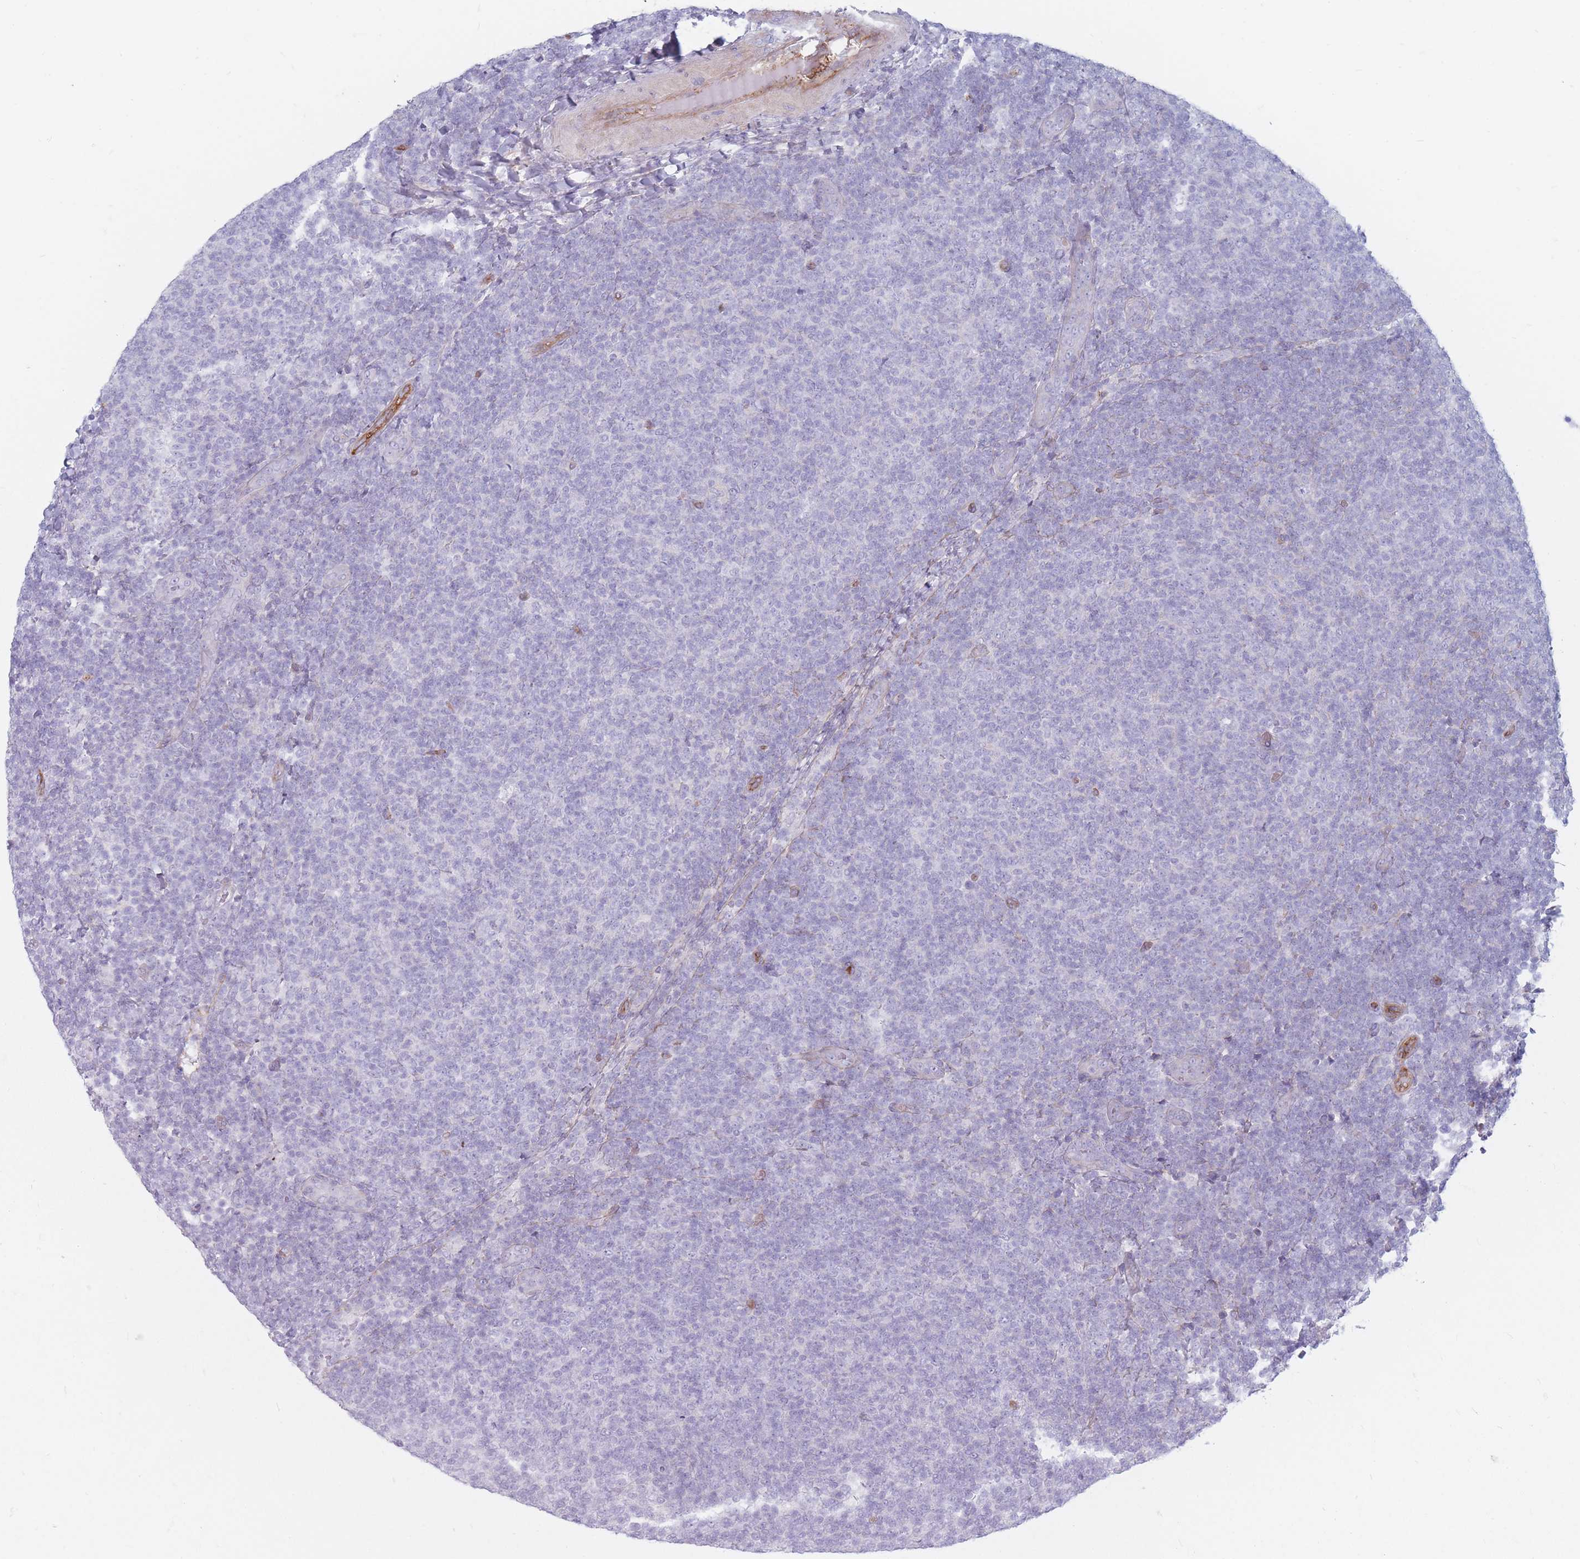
{"staining": {"intensity": "negative", "quantity": "none", "location": "none"}, "tissue": "lymphoma", "cell_type": "Tumor cells", "image_type": "cancer", "snomed": [{"axis": "morphology", "description": "Malignant lymphoma, non-Hodgkin's type, Low grade"}, {"axis": "topography", "description": "Lymph node"}], "caption": "This is an IHC image of lymphoma. There is no positivity in tumor cells.", "gene": "PLPP1", "patient": {"sex": "male", "age": 66}}